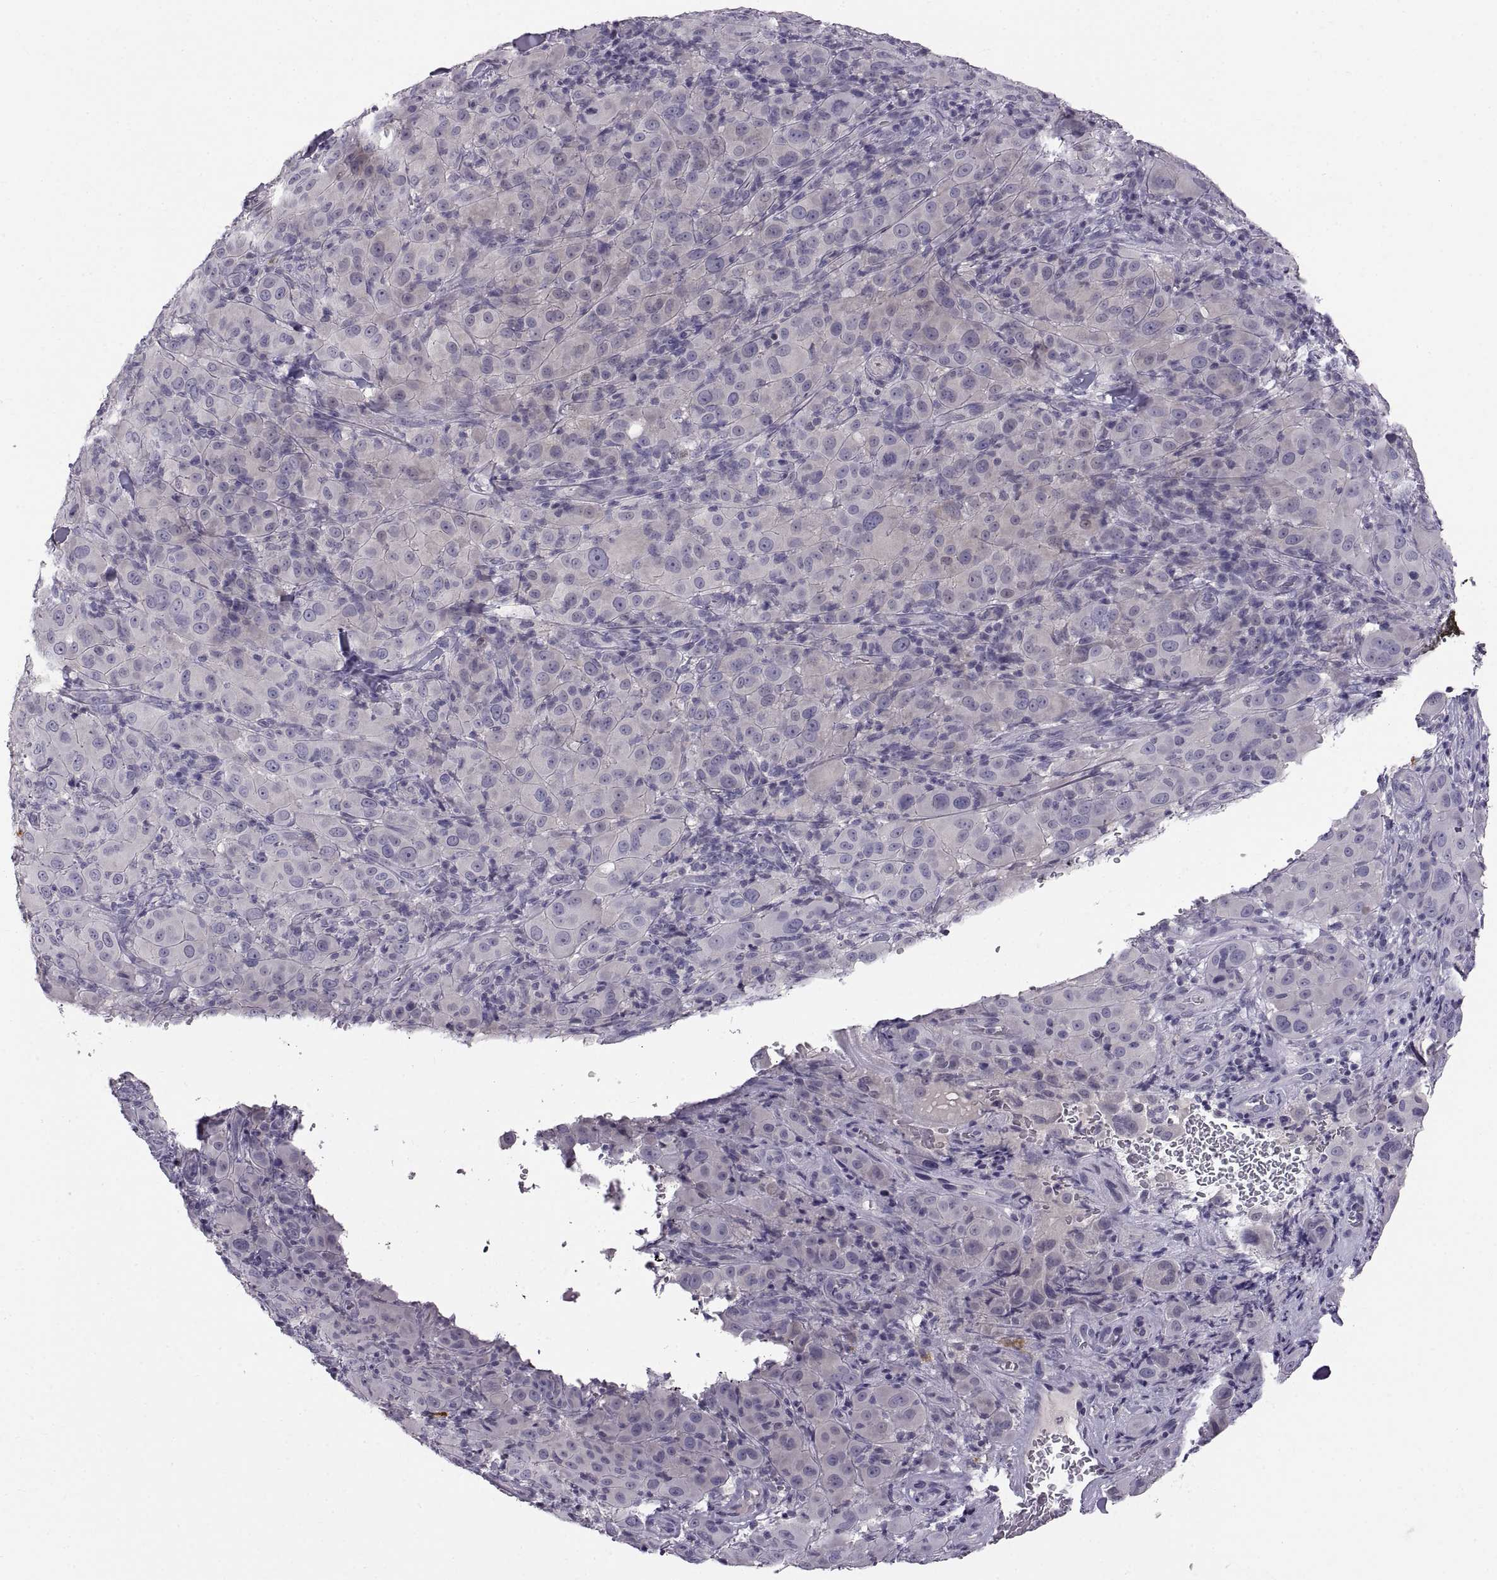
{"staining": {"intensity": "negative", "quantity": "none", "location": "none"}, "tissue": "melanoma", "cell_type": "Tumor cells", "image_type": "cancer", "snomed": [{"axis": "morphology", "description": "Malignant melanoma, NOS"}, {"axis": "topography", "description": "Skin"}], "caption": "DAB immunohistochemical staining of human malignant melanoma displays no significant positivity in tumor cells.", "gene": "WFDC8", "patient": {"sex": "female", "age": 87}}